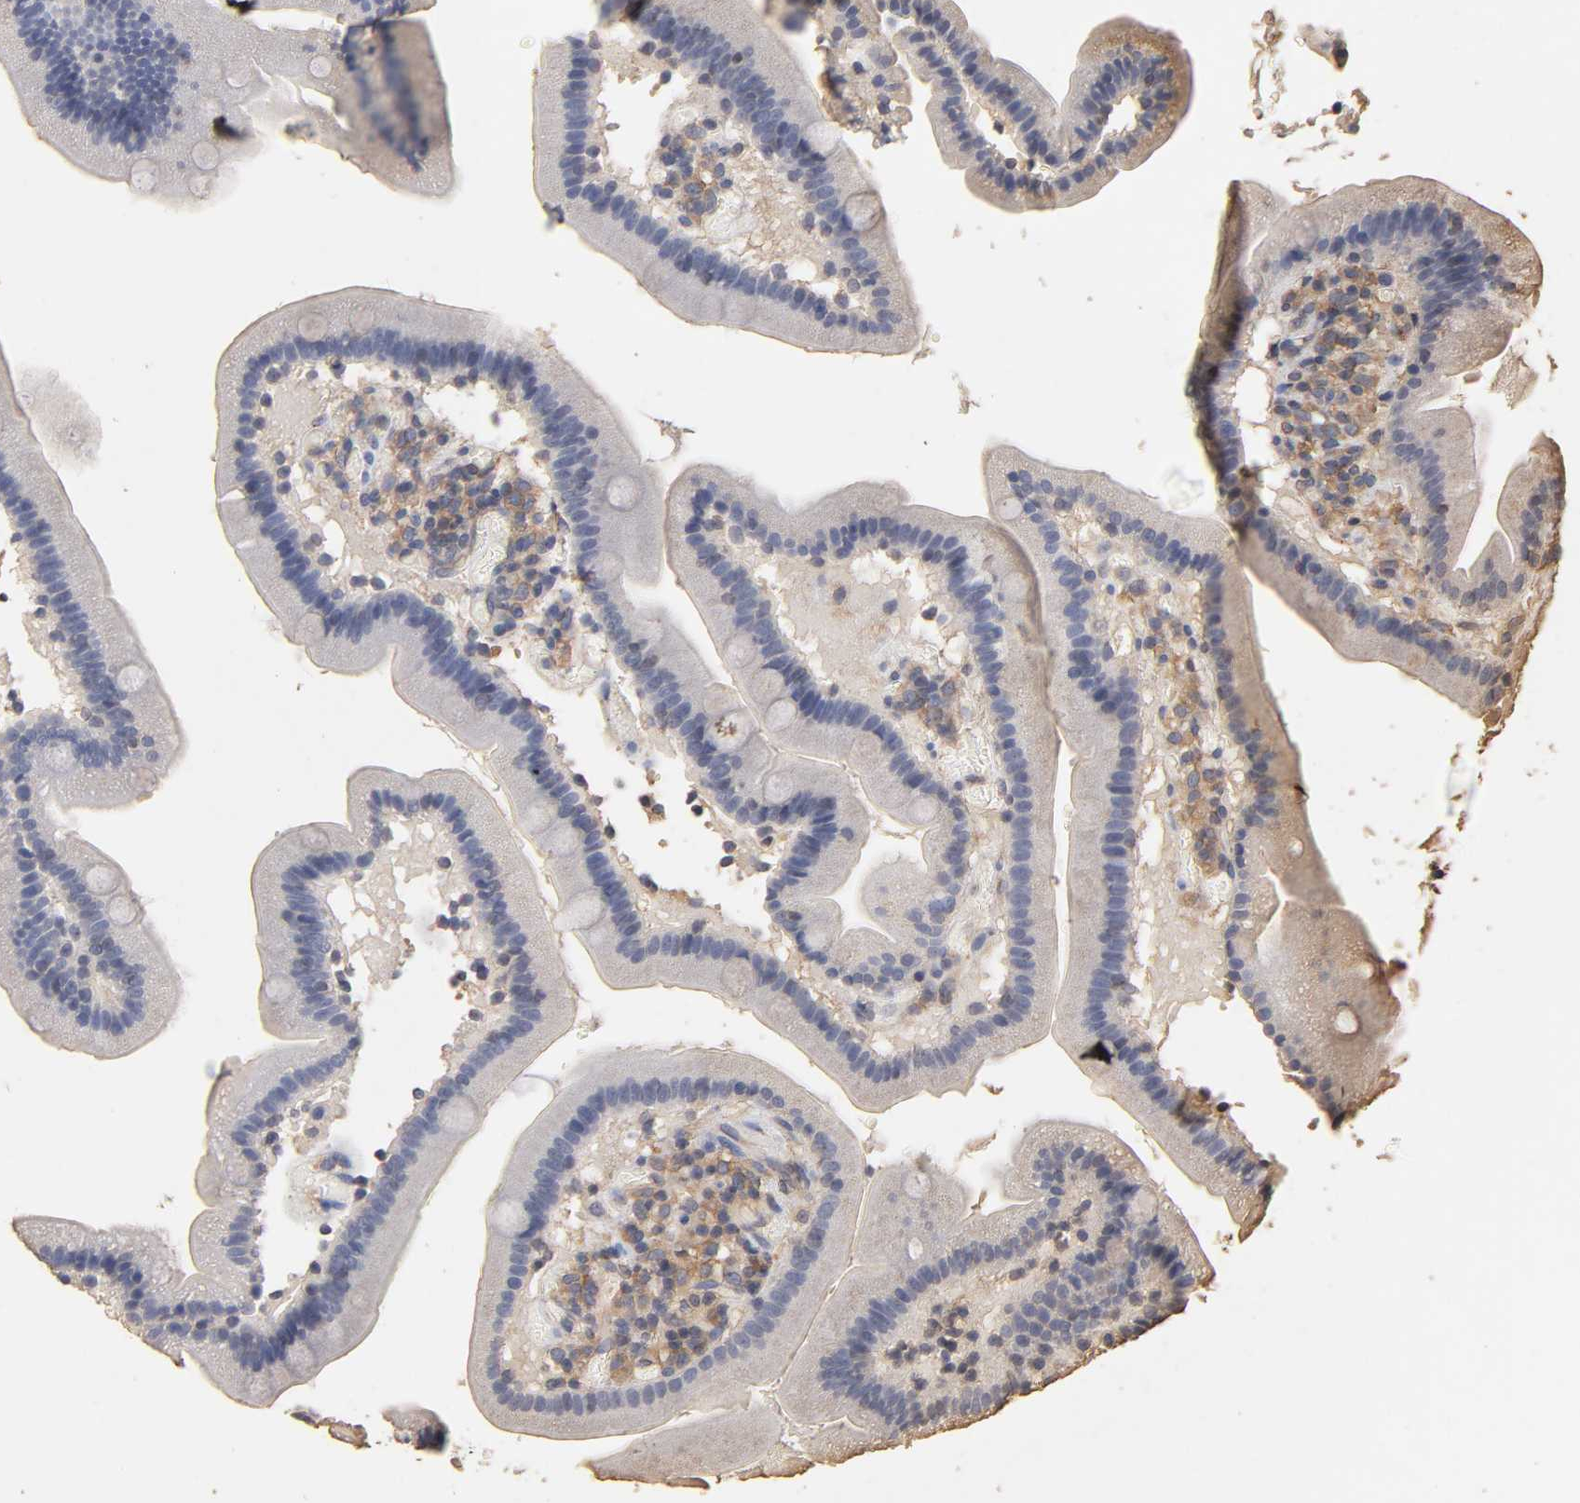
{"staining": {"intensity": "negative", "quantity": "none", "location": "none"}, "tissue": "duodenum", "cell_type": "Glandular cells", "image_type": "normal", "snomed": [{"axis": "morphology", "description": "Normal tissue, NOS"}, {"axis": "topography", "description": "Duodenum"}], "caption": "Immunohistochemistry (IHC) of benign human duodenum demonstrates no expression in glandular cells. Nuclei are stained in blue.", "gene": "VSIG4", "patient": {"sex": "male", "age": 66}}